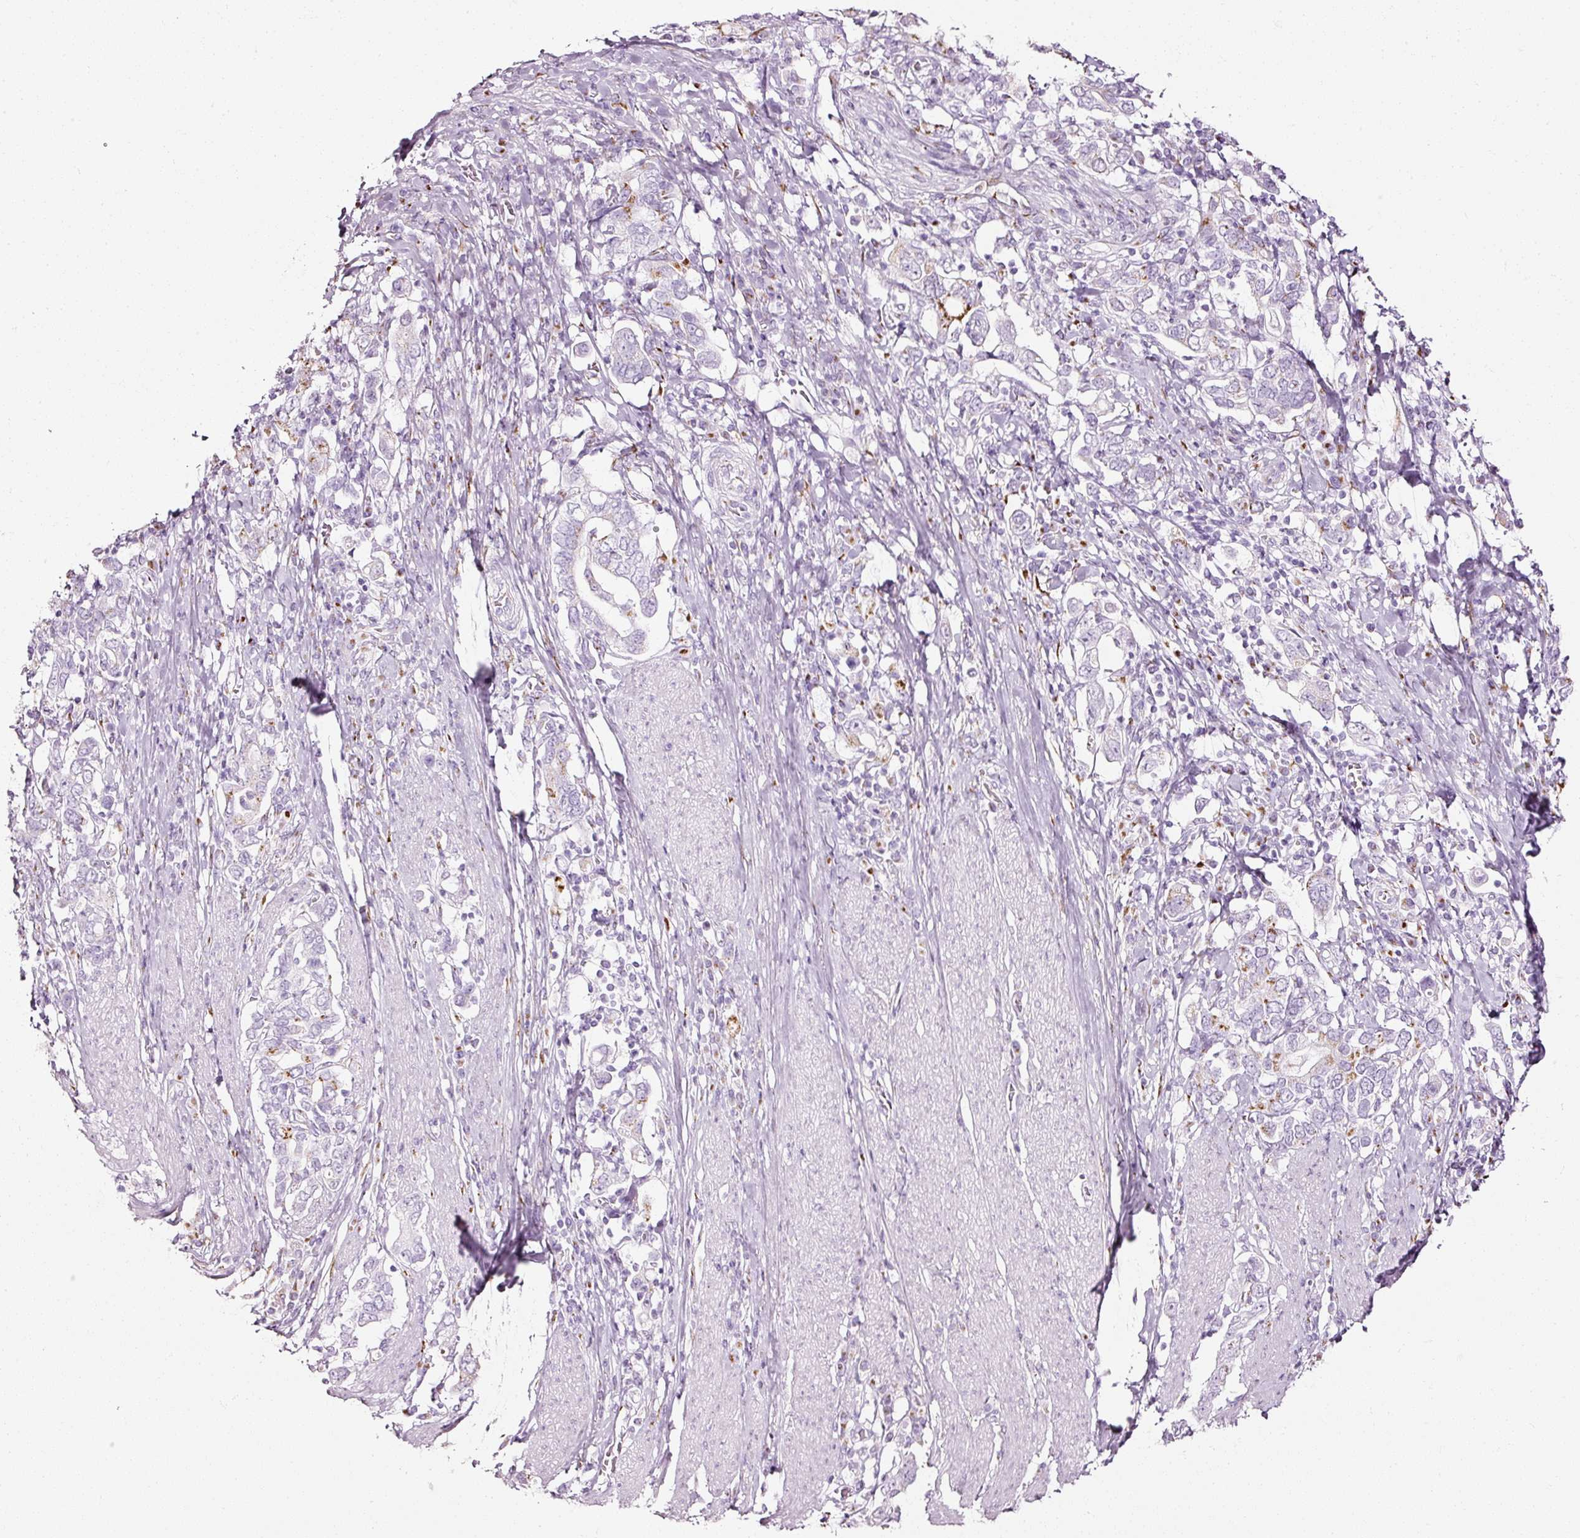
{"staining": {"intensity": "strong", "quantity": "<25%", "location": "cytoplasmic/membranous"}, "tissue": "stomach cancer", "cell_type": "Tumor cells", "image_type": "cancer", "snomed": [{"axis": "morphology", "description": "Adenocarcinoma, NOS"}, {"axis": "topography", "description": "Stomach, upper"}, {"axis": "topography", "description": "Stomach"}], "caption": "The immunohistochemical stain labels strong cytoplasmic/membranous expression in tumor cells of adenocarcinoma (stomach) tissue. (Brightfield microscopy of DAB IHC at high magnification).", "gene": "SDF4", "patient": {"sex": "male", "age": 62}}